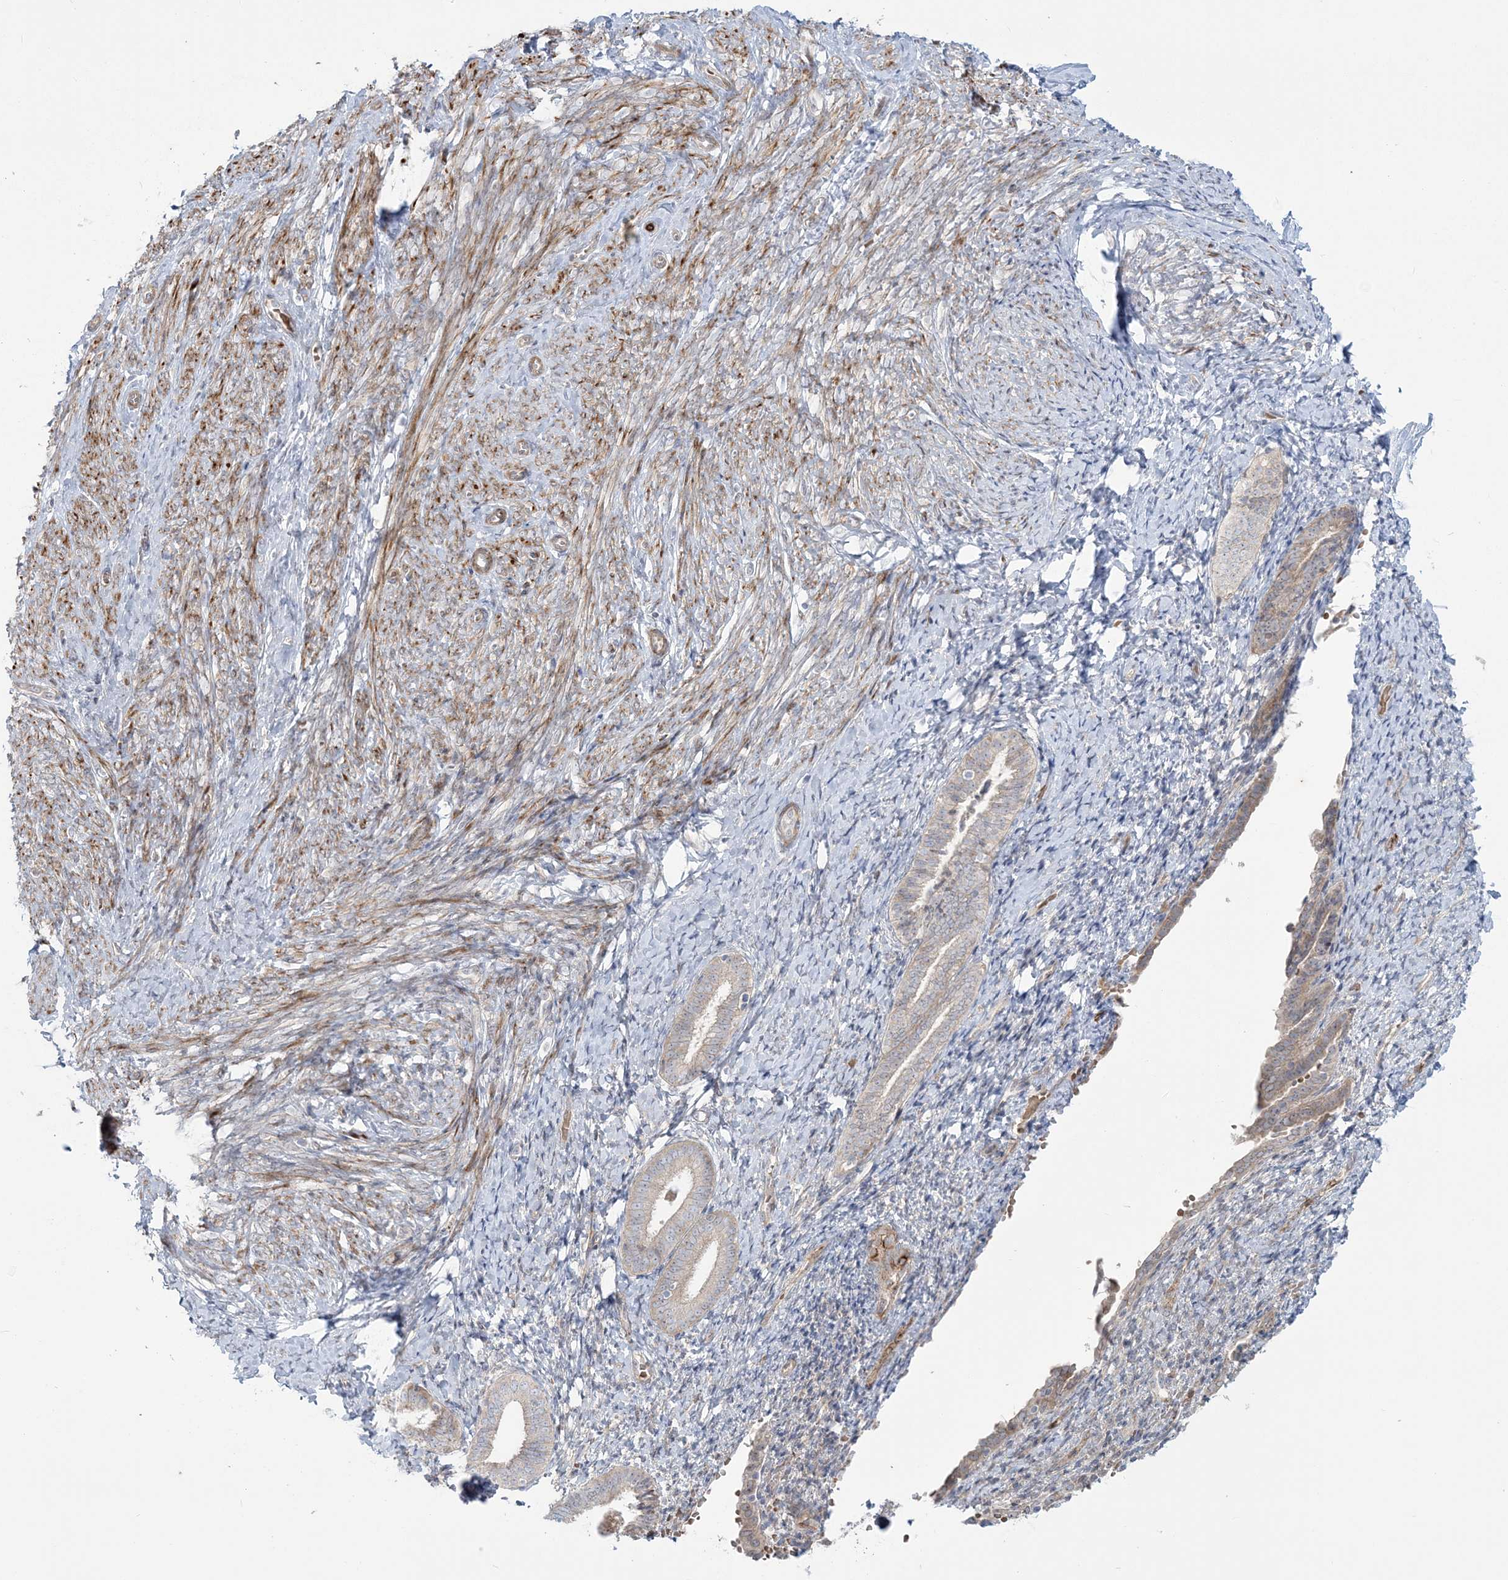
{"staining": {"intensity": "moderate", "quantity": "25%-75%", "location": "cytoplasmic/membranous"}, "tissue": "endometrium", "cell_type": "Cells in endometrial stroma", "image_type": "normal", "snomed": [{"axis": "morphology", "description": "Normal tissue, NOS"}, {"axis": "topography", "description": "Endometrium"}], "caption": "Immunohistochemistry staining of benign endometrium, which displays medium levels of moderate cytoplasmic/membranous staining in approximately 25%-75% of cells in endometrial stroma indicating moderate cytoplasmic/membranous protein positivity. The staining was performed using DAB (brown) for protein detection and nuclei were counterstained in hematoxylin (blue).", "gene": "NUDT9", "patient": {"sex": "female", "age": 72}}